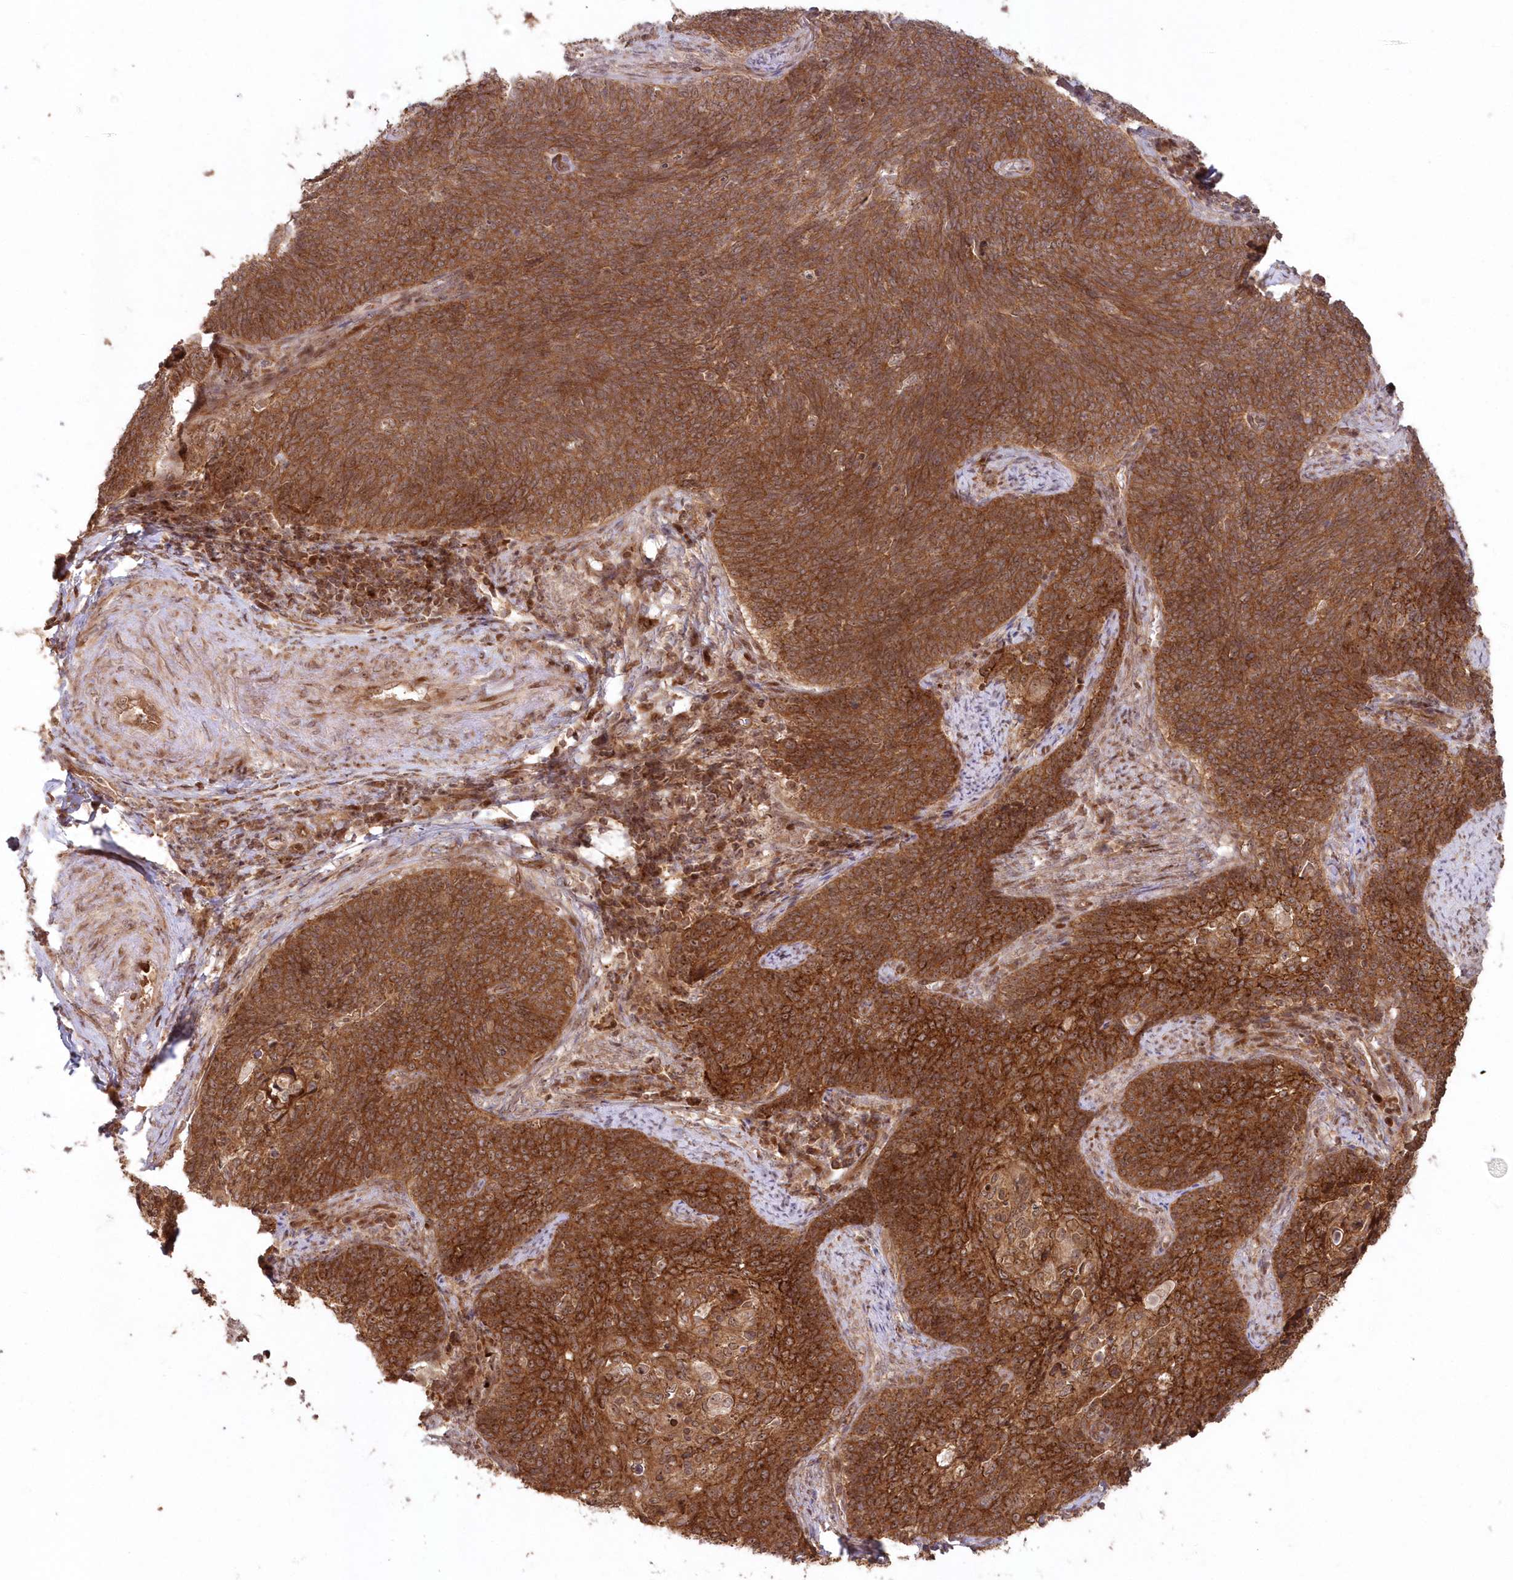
{"staining": {"intensity": "strong", "quantity": ">75%", "location": "cytoplasmic/membranous"}, "tissue": "cervical cancer", "cell_type": "Tumor cells", "image_type": "cancer", "snomed": [{"axis": "morphology", "description": "Squamous cell carcinoma, NOS"}, {"axis": "topography", "description": "Cervix"}], "caption": "Human squamous cell carcinoma (cervical) stained for a protein (brown) demonstrates strong cytoplasmic/membranous positive positivity in about >75% of tumor cells.", "gene": "SERINC1", "patient": {"sex": "female", "age": 39}}